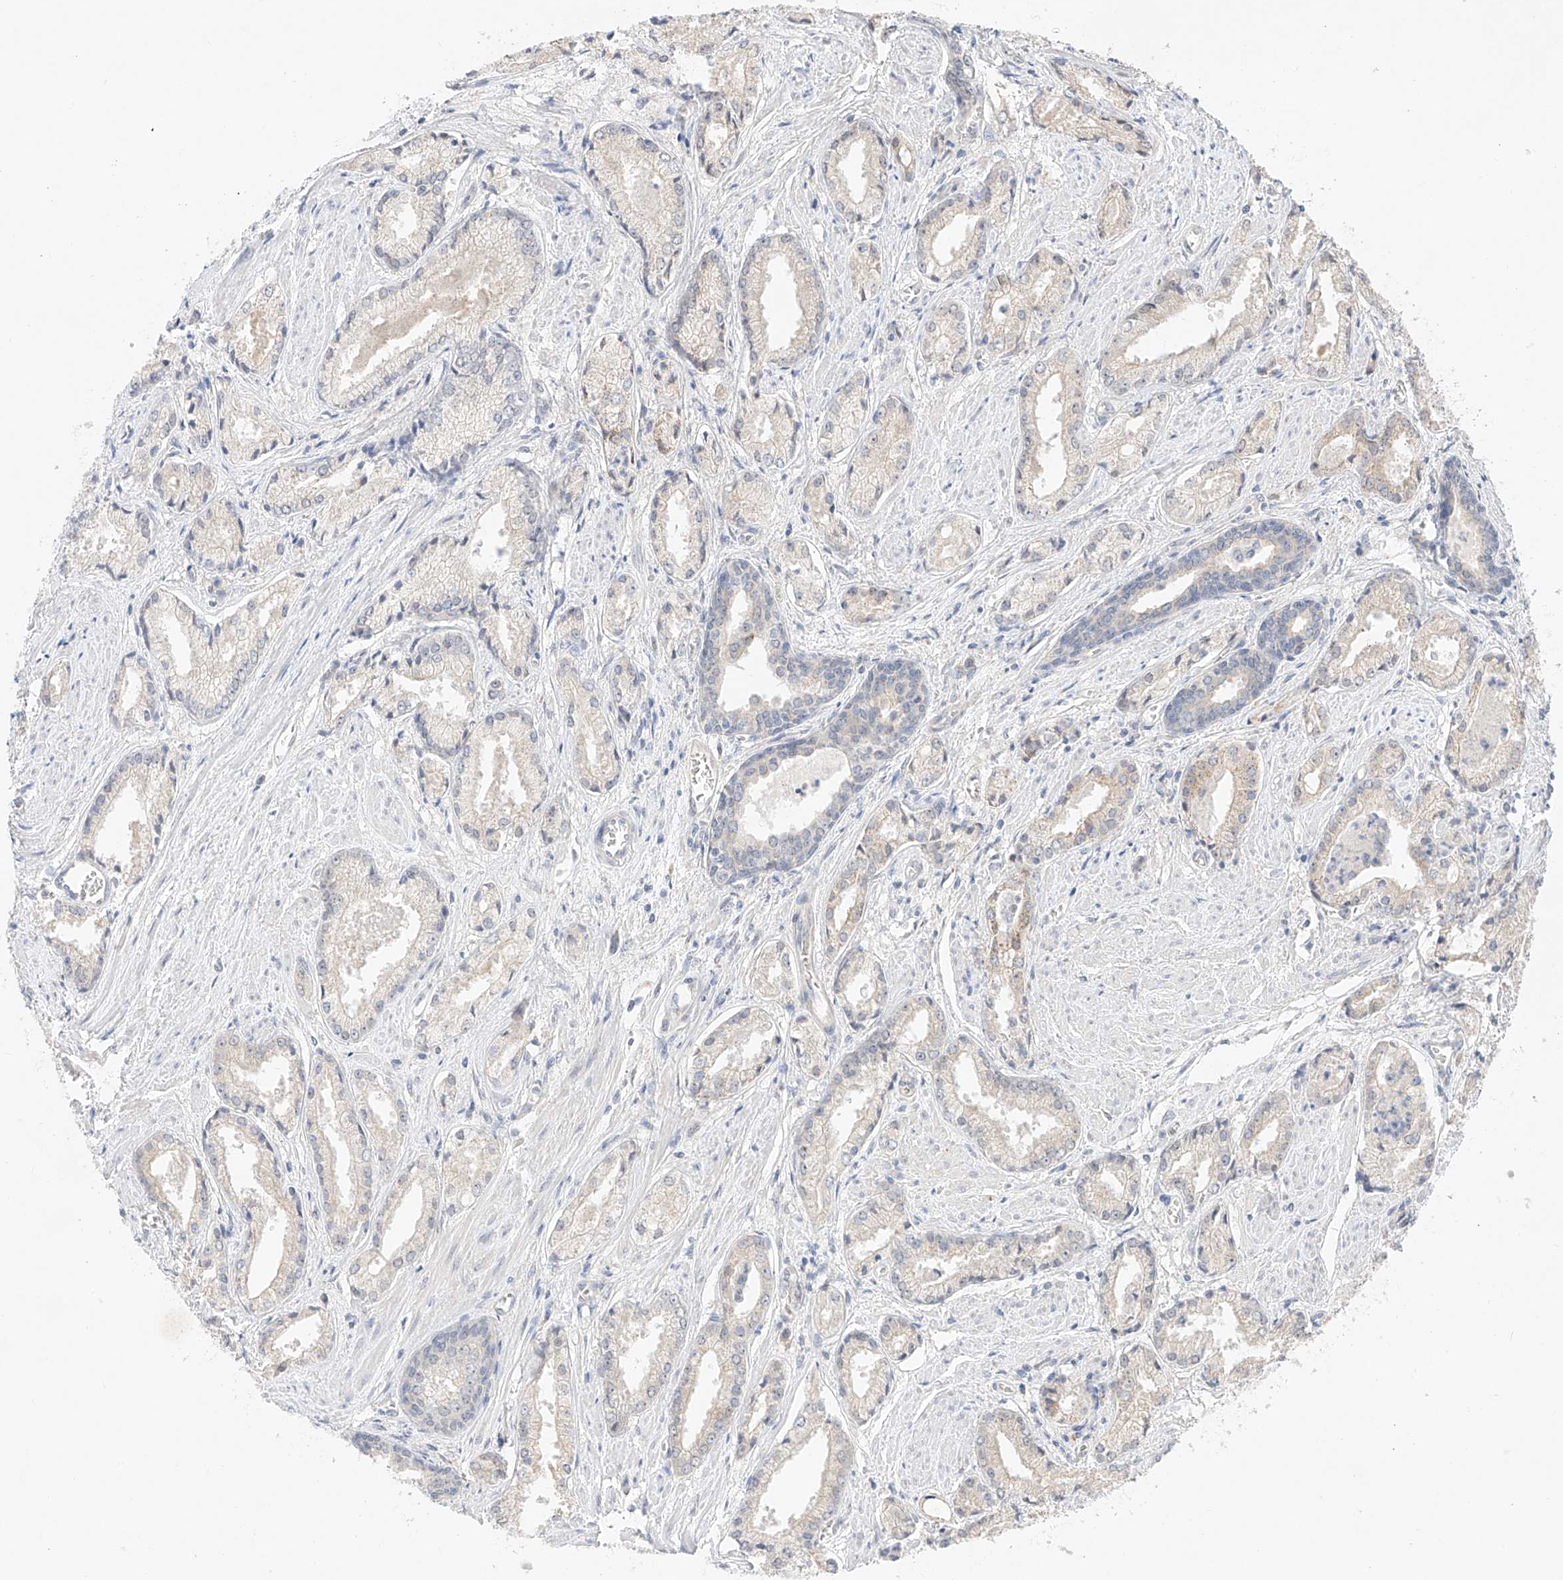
{"staining": {"intensity": "negative", "quantity": "none", "location": "none"}, "tissue": "prostate cancer", "cell_type": "Tumor cells", "image_type": "cancer", "snomed": [{"axis": "morphology", "description": "Adenocarcinoma, Low grade"}, {"axis": "topography", "description": "Prostate"}], "caption": "Tumor cells are negative for brown protein staining in prostate cancer (low-grade adenocarcinoma).", "gene": "IL22RA2", "patient": {"sex": "male", "age": 54}}